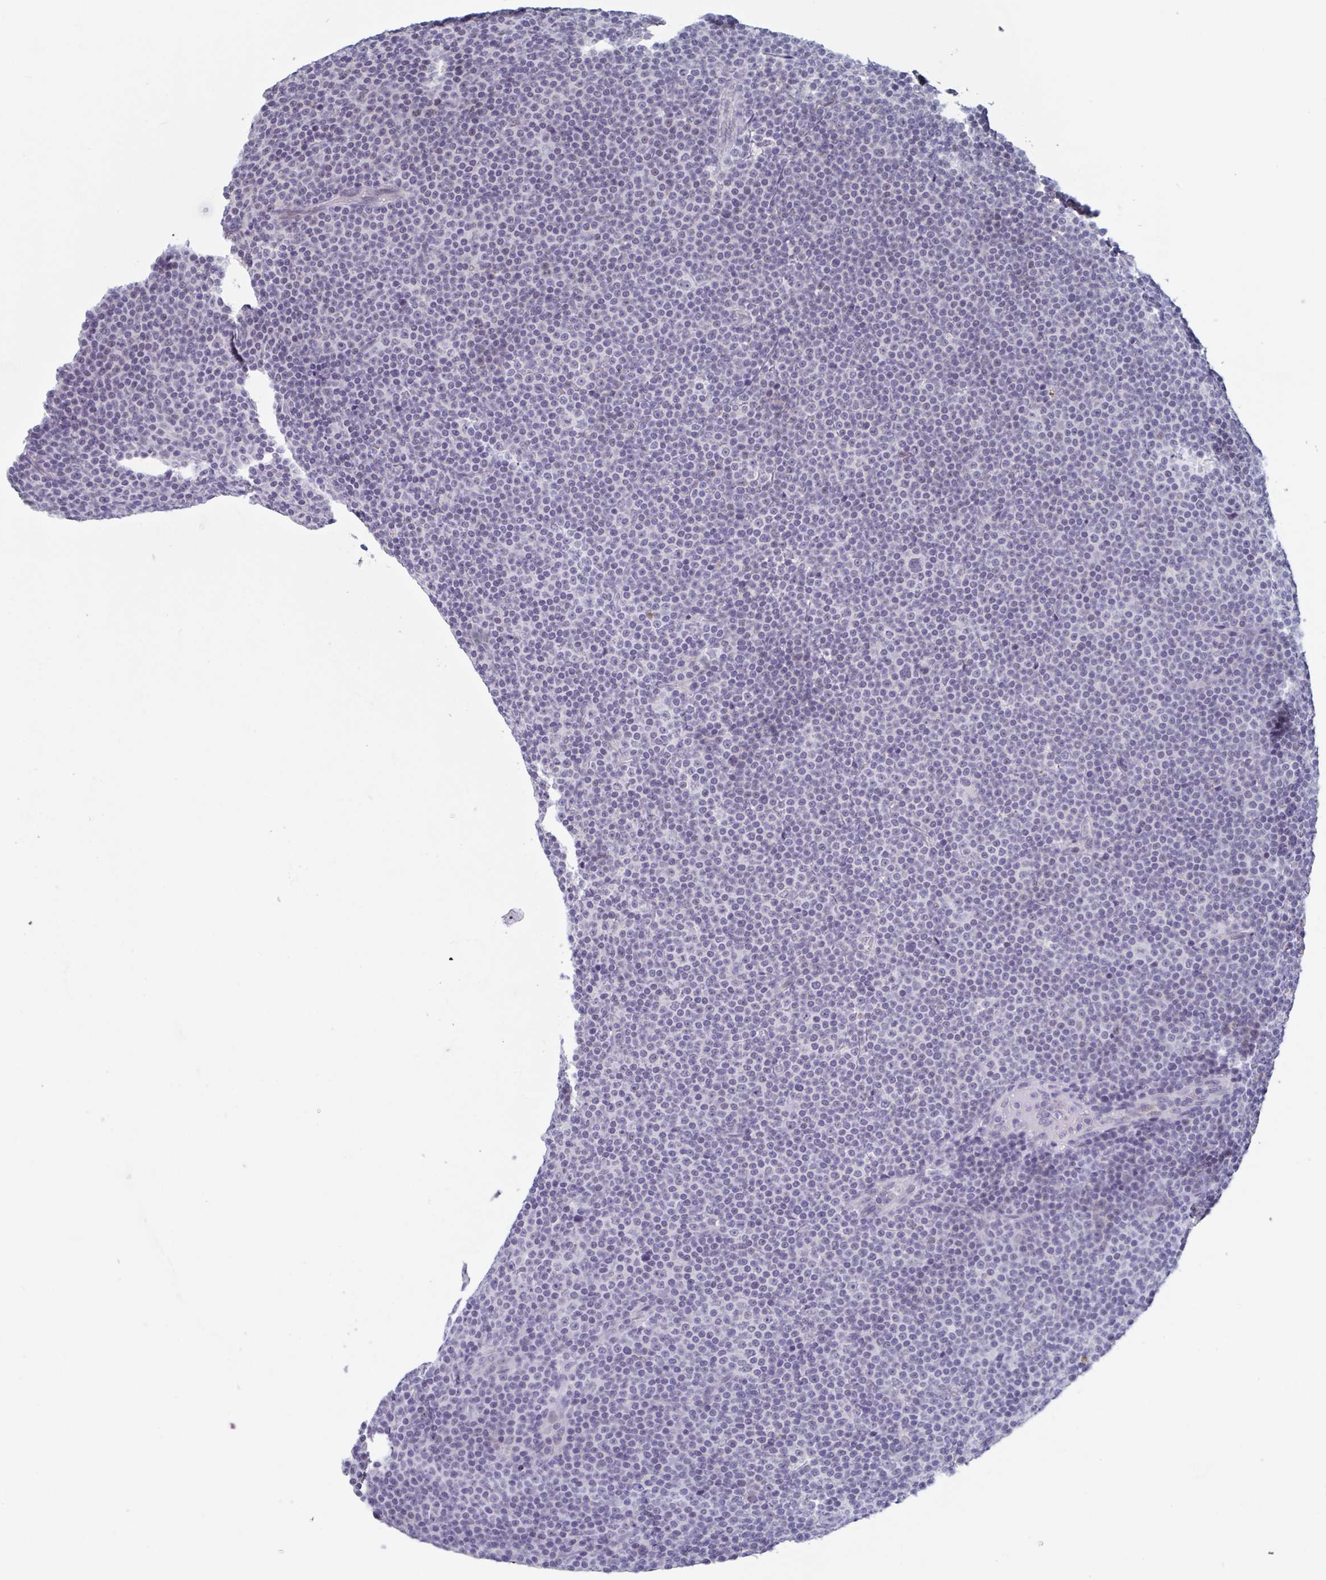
{"staining": {"intensity": "negative", "quantity": "none", "location": "none"}, "tissue": "lymphoma", "cell_type": "Tumor cells", "image_type": "cancer", "snomed": [{"axis": "morphology", "description": "Malignant lymphoma, non-Hodgkin's type, Low grade"}, {"axis": "topography", "description": "Lymph node"}], "caption": "Lymphoma was stained to show a protein in brown. There is no significant staining in tumor cells.", "gene": "KDM4D", "patient": {"sex": "female", "age": 67}}